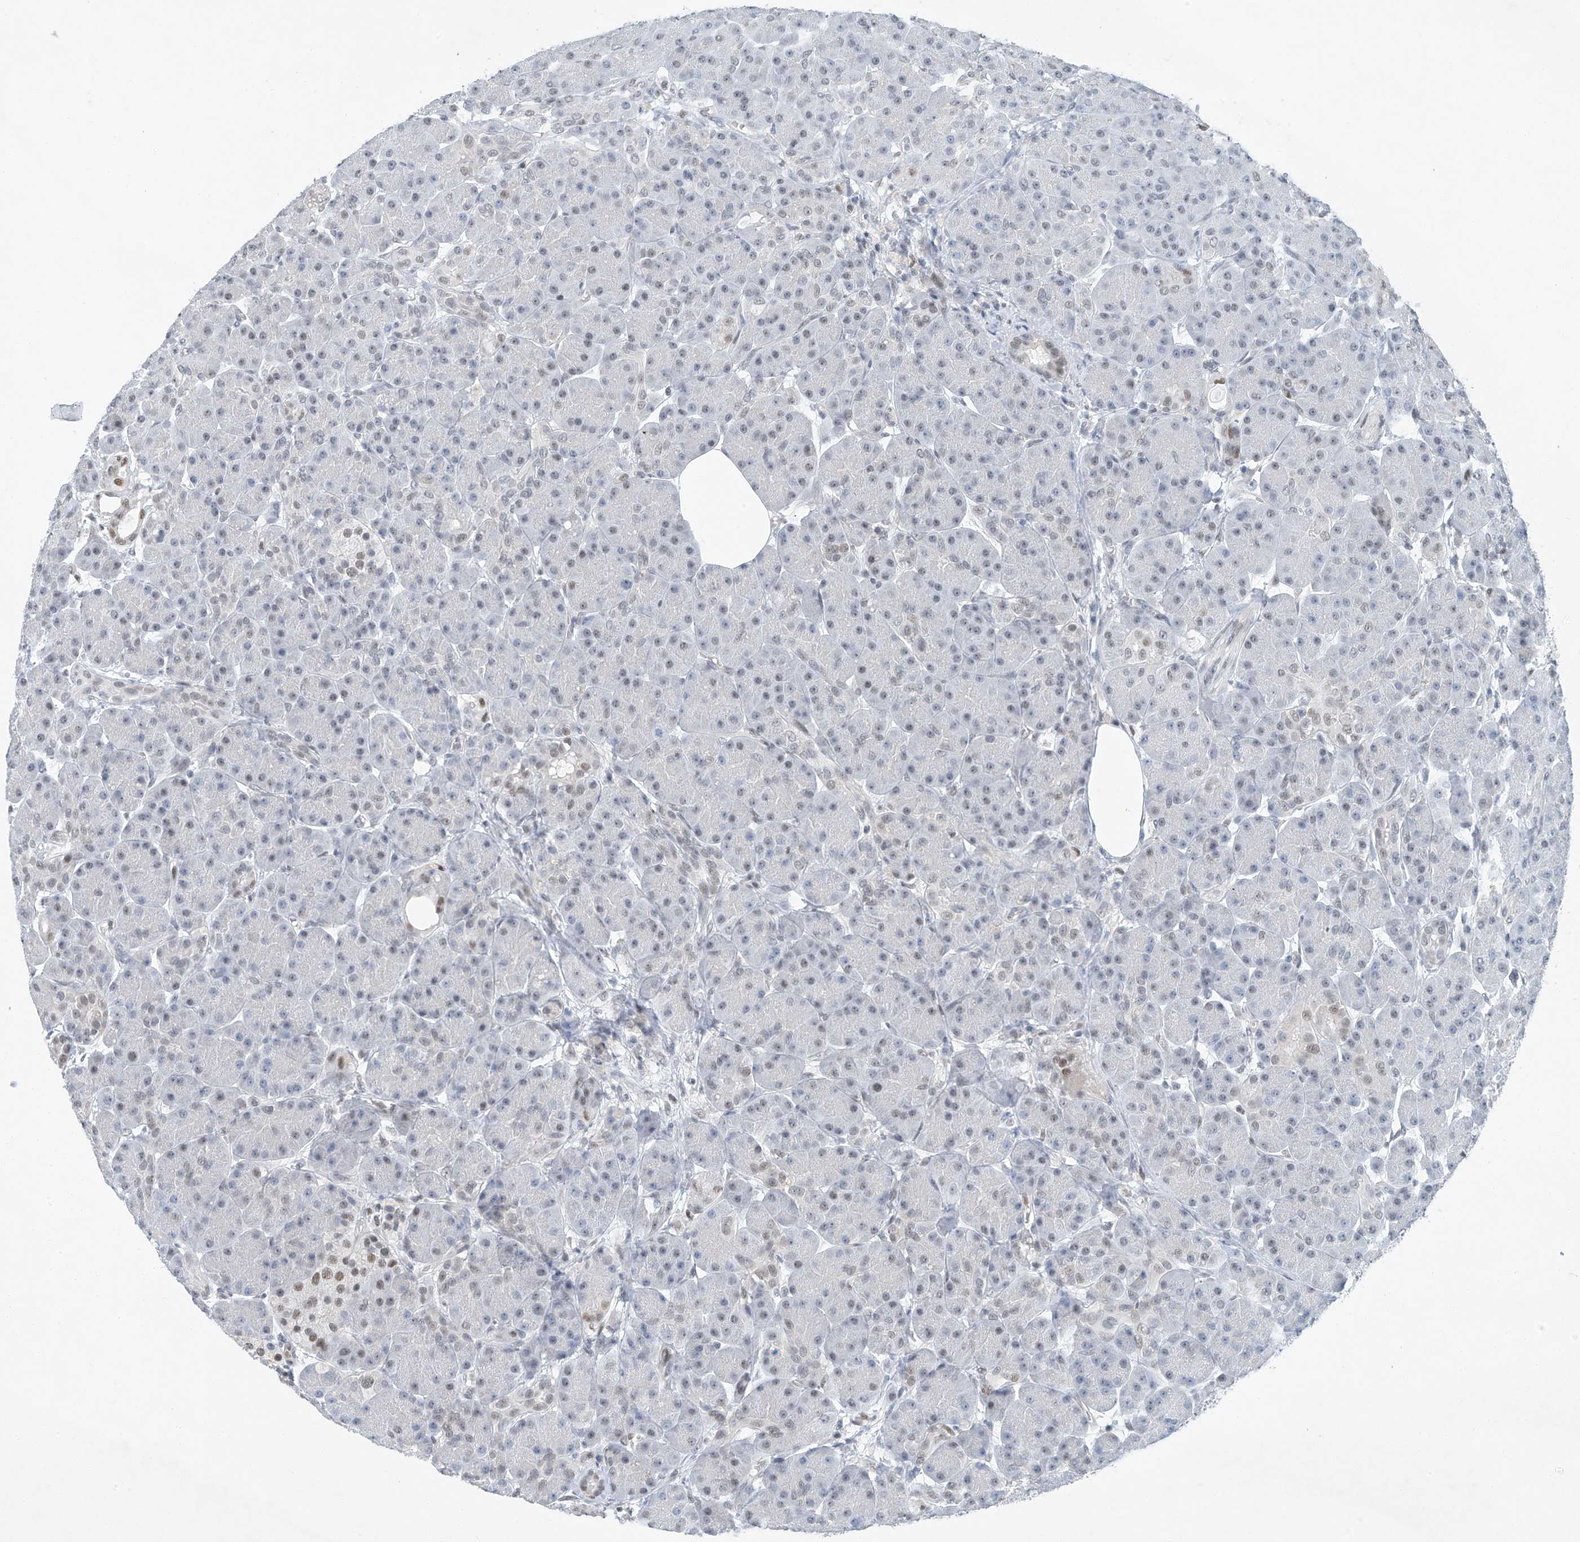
{"staining": {"intensity": "weak", "quantity": "<25%", "location": "nuclear"}, "tissue": "pancreas", "cell_type": "Exocrine glandular cells", "image_type": "normal", "snomed": [{"axis": "morphology", "description": "Normal tissue, NOS"}, {"axis": "topography", "description": "Pancreas"}], "caption": "Human pancreas stained for a protein using IHC demonstrates no expression in exocrine glandular cells.", "gene": "TAF8", "patient": {"sex": "male", "age": 63}}